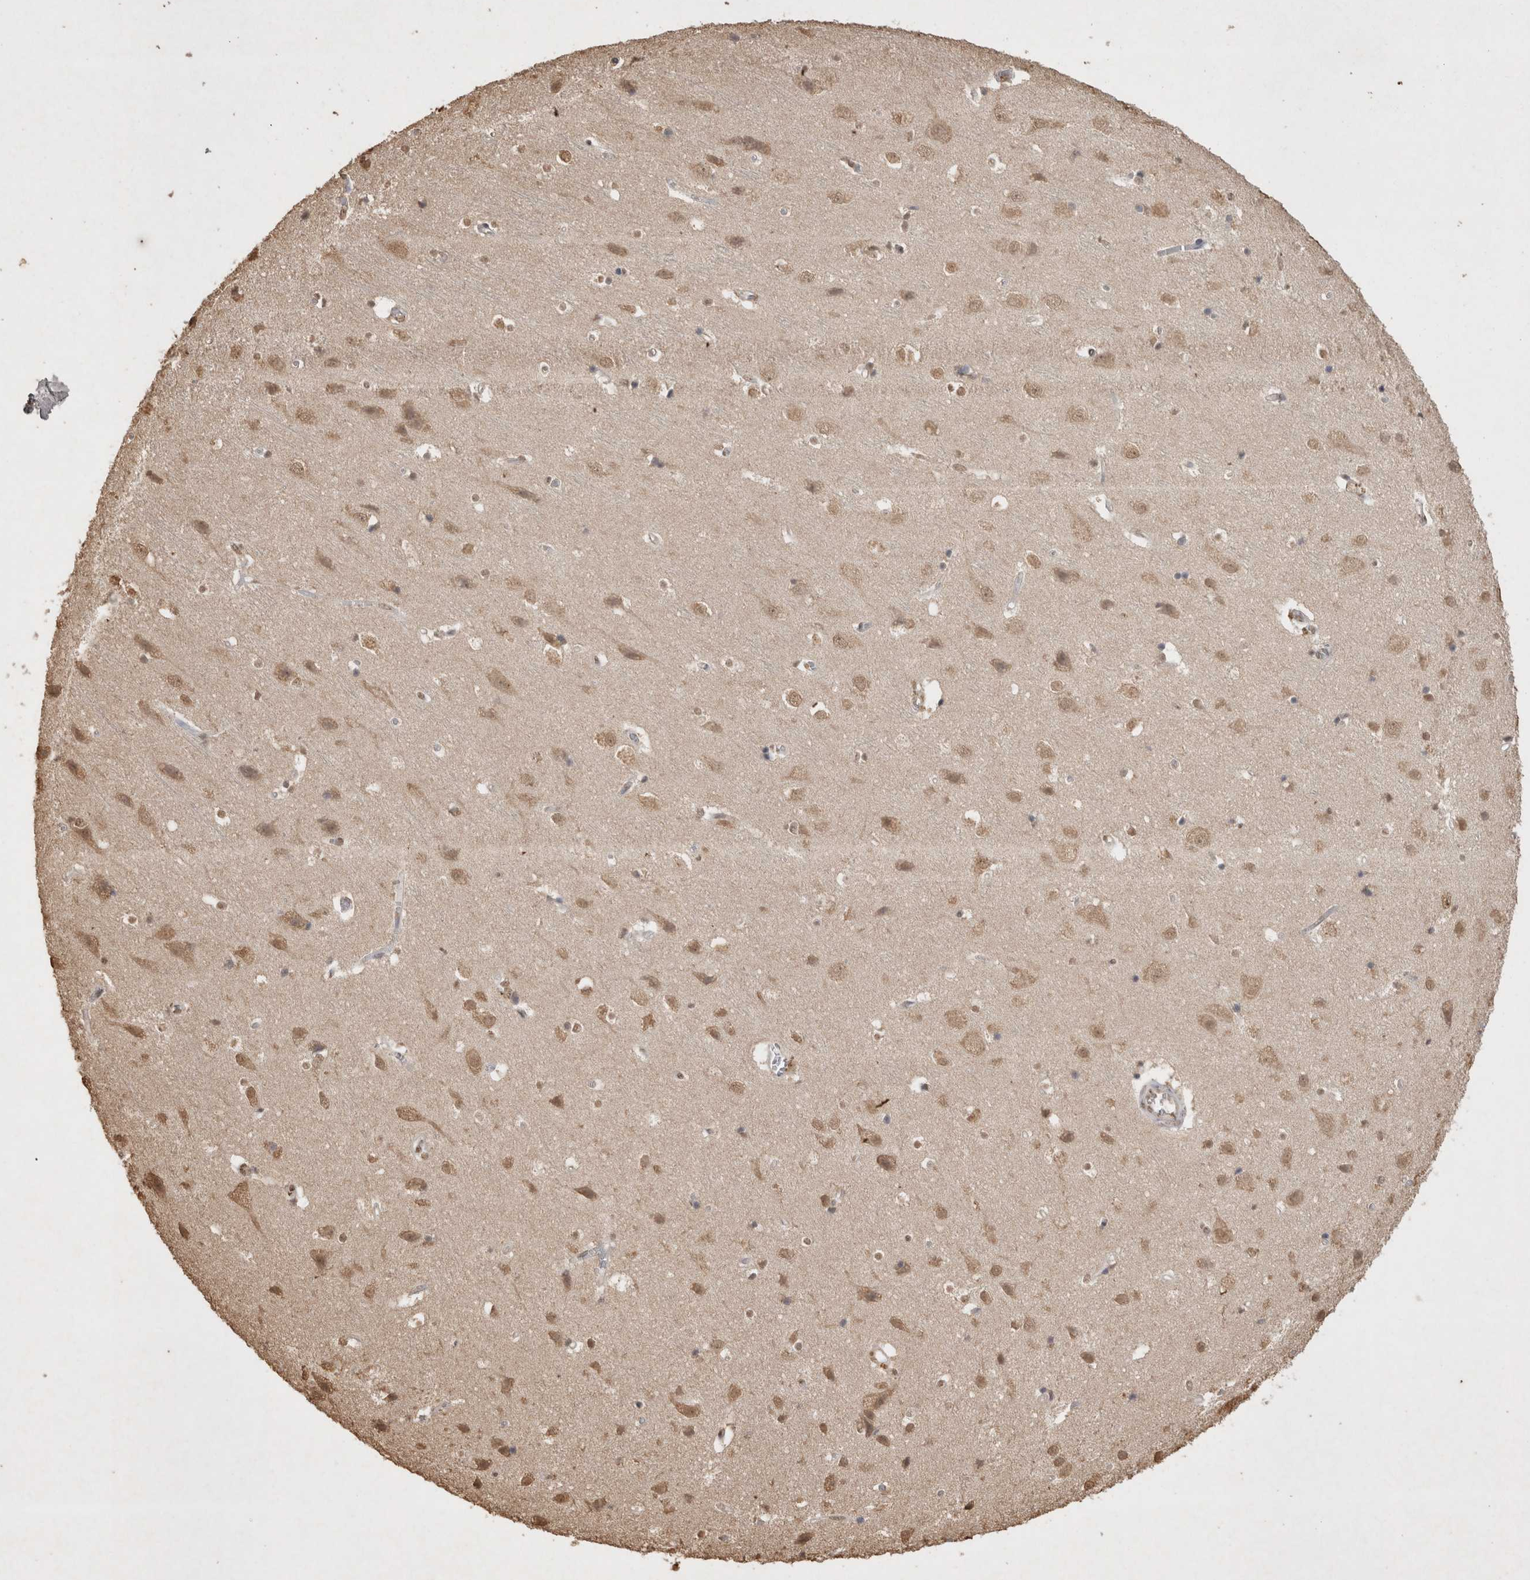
{"staining": {"intensity": "moderate", "quantity": "25%-75%", "location": "cytoplasmic/membranous"}, "tissue": "cerebral cortex", "cell_type": "Endothelial cells", "image_type": "normal", "snomed": [{"axis": "morphology", "description": "Normal tissue, NOS"}, {"axis": "topography", "description": "Cerebral cortex"}], "caption": "Immunohistochemical staining of normal cerebral cortex shows medium levels of moderate cytoplasmic/membranous staining in about 25%-75% of endothelial cells. The protein of interest is shown in brown color, while the nuclei are stained blue.", "gene": "MLX", "patient": {"sex": "male", "age": 54}}